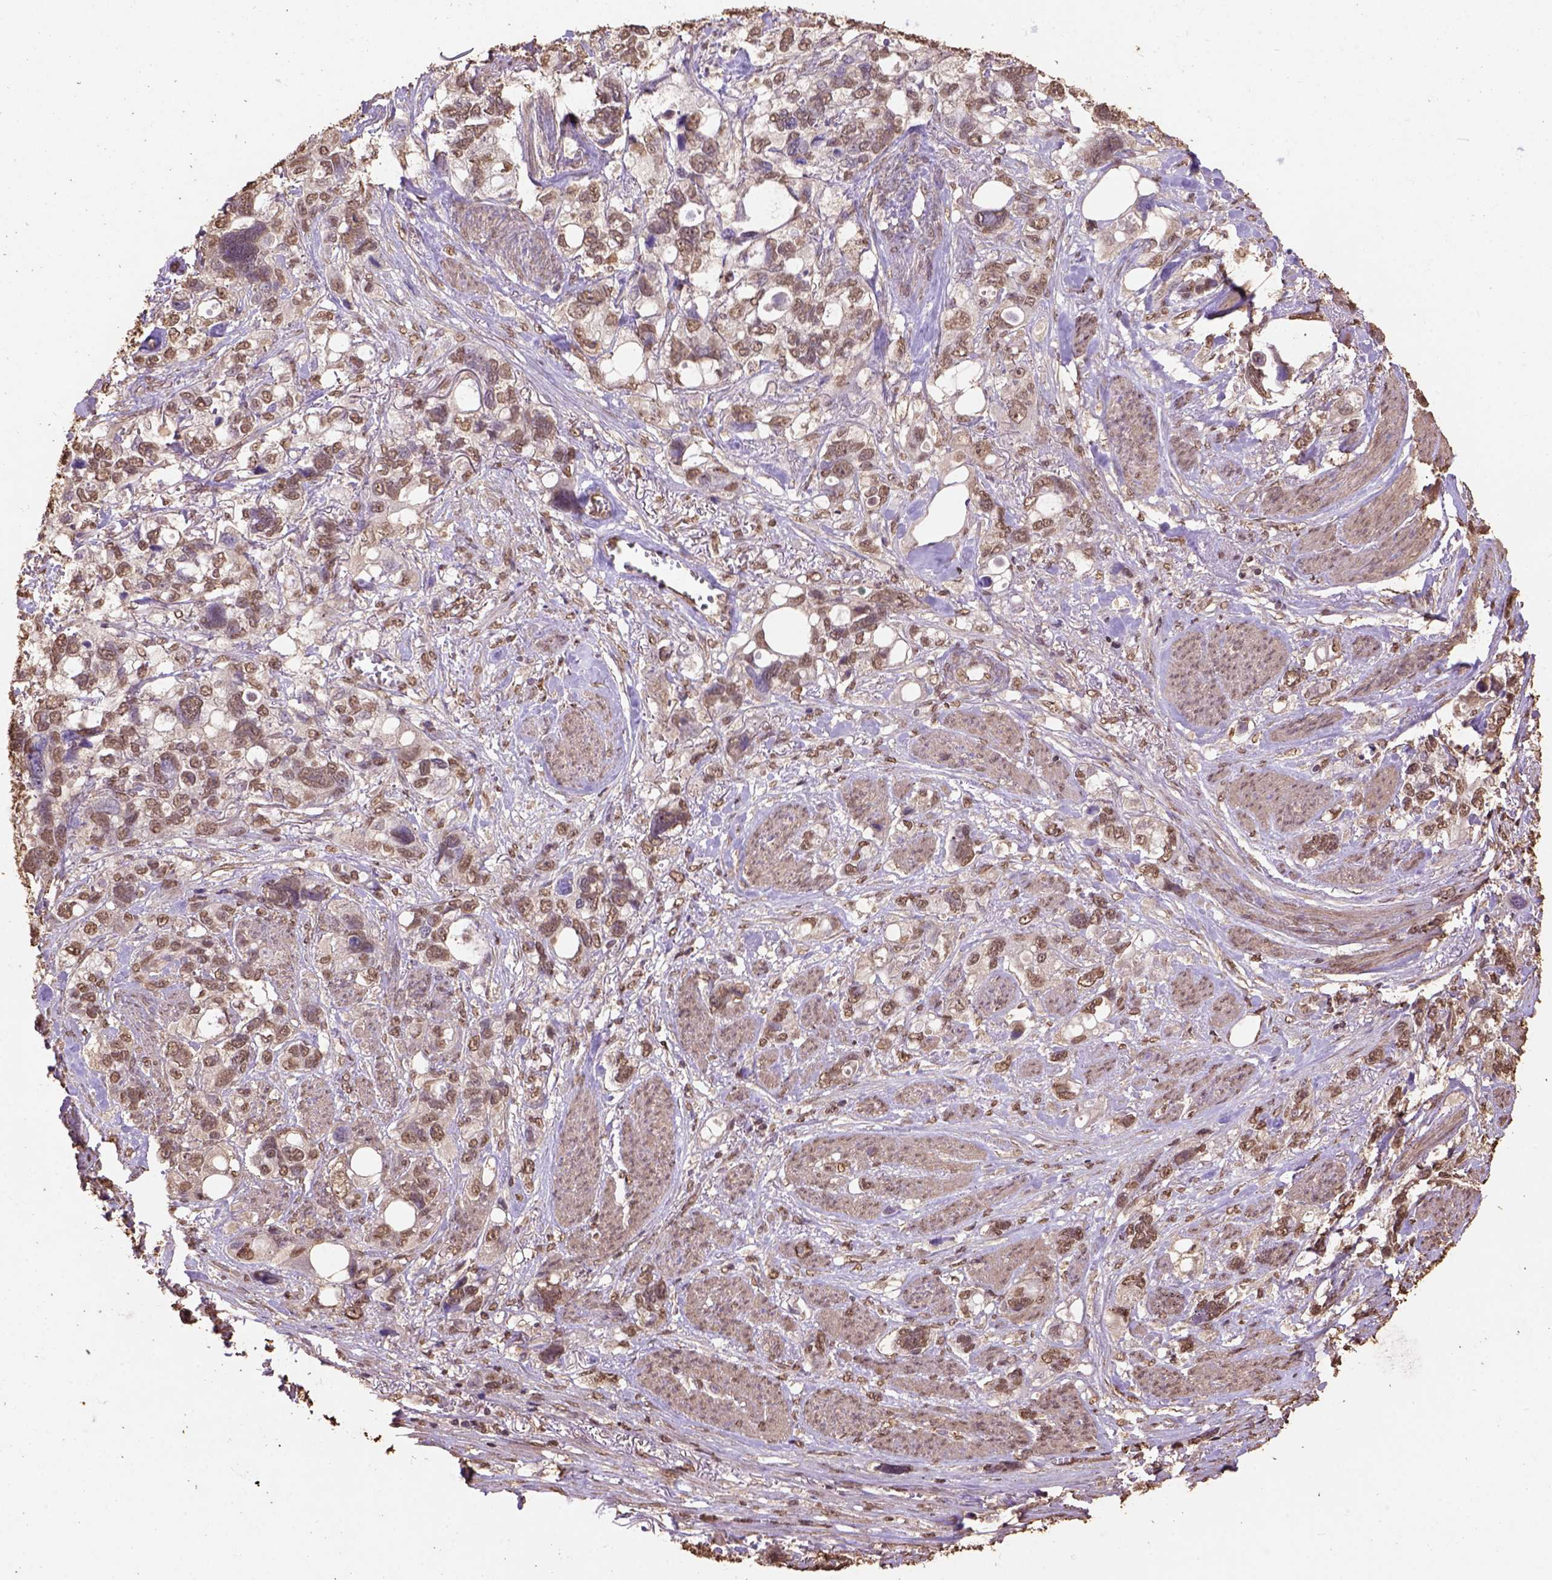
{"staining": {"intensity": "moderate", "quantity": ">75%", "location": "nuclear"}, "tissue": "stomach cancer", "cell_type": "Tumor cells", "image_type": "cancer", "snomed": [{"axis": "morphology", "description": "Adenocarcinoma, NOS"}, {"axis": "topography", "description": "Stomach, upper"}], "caption": "The histopathology image exhibits staining of stomach cancer (adenocarcinoma), revealing moderate nuclear protein expression (brown color) within tumor cells. (DAB (3,3'-diaminobenzidine) IHC, brown staining for protein, blue staining for nuclei).", "gene": "CSTF2T", "patient": {"sex": "female", "age": 81}}